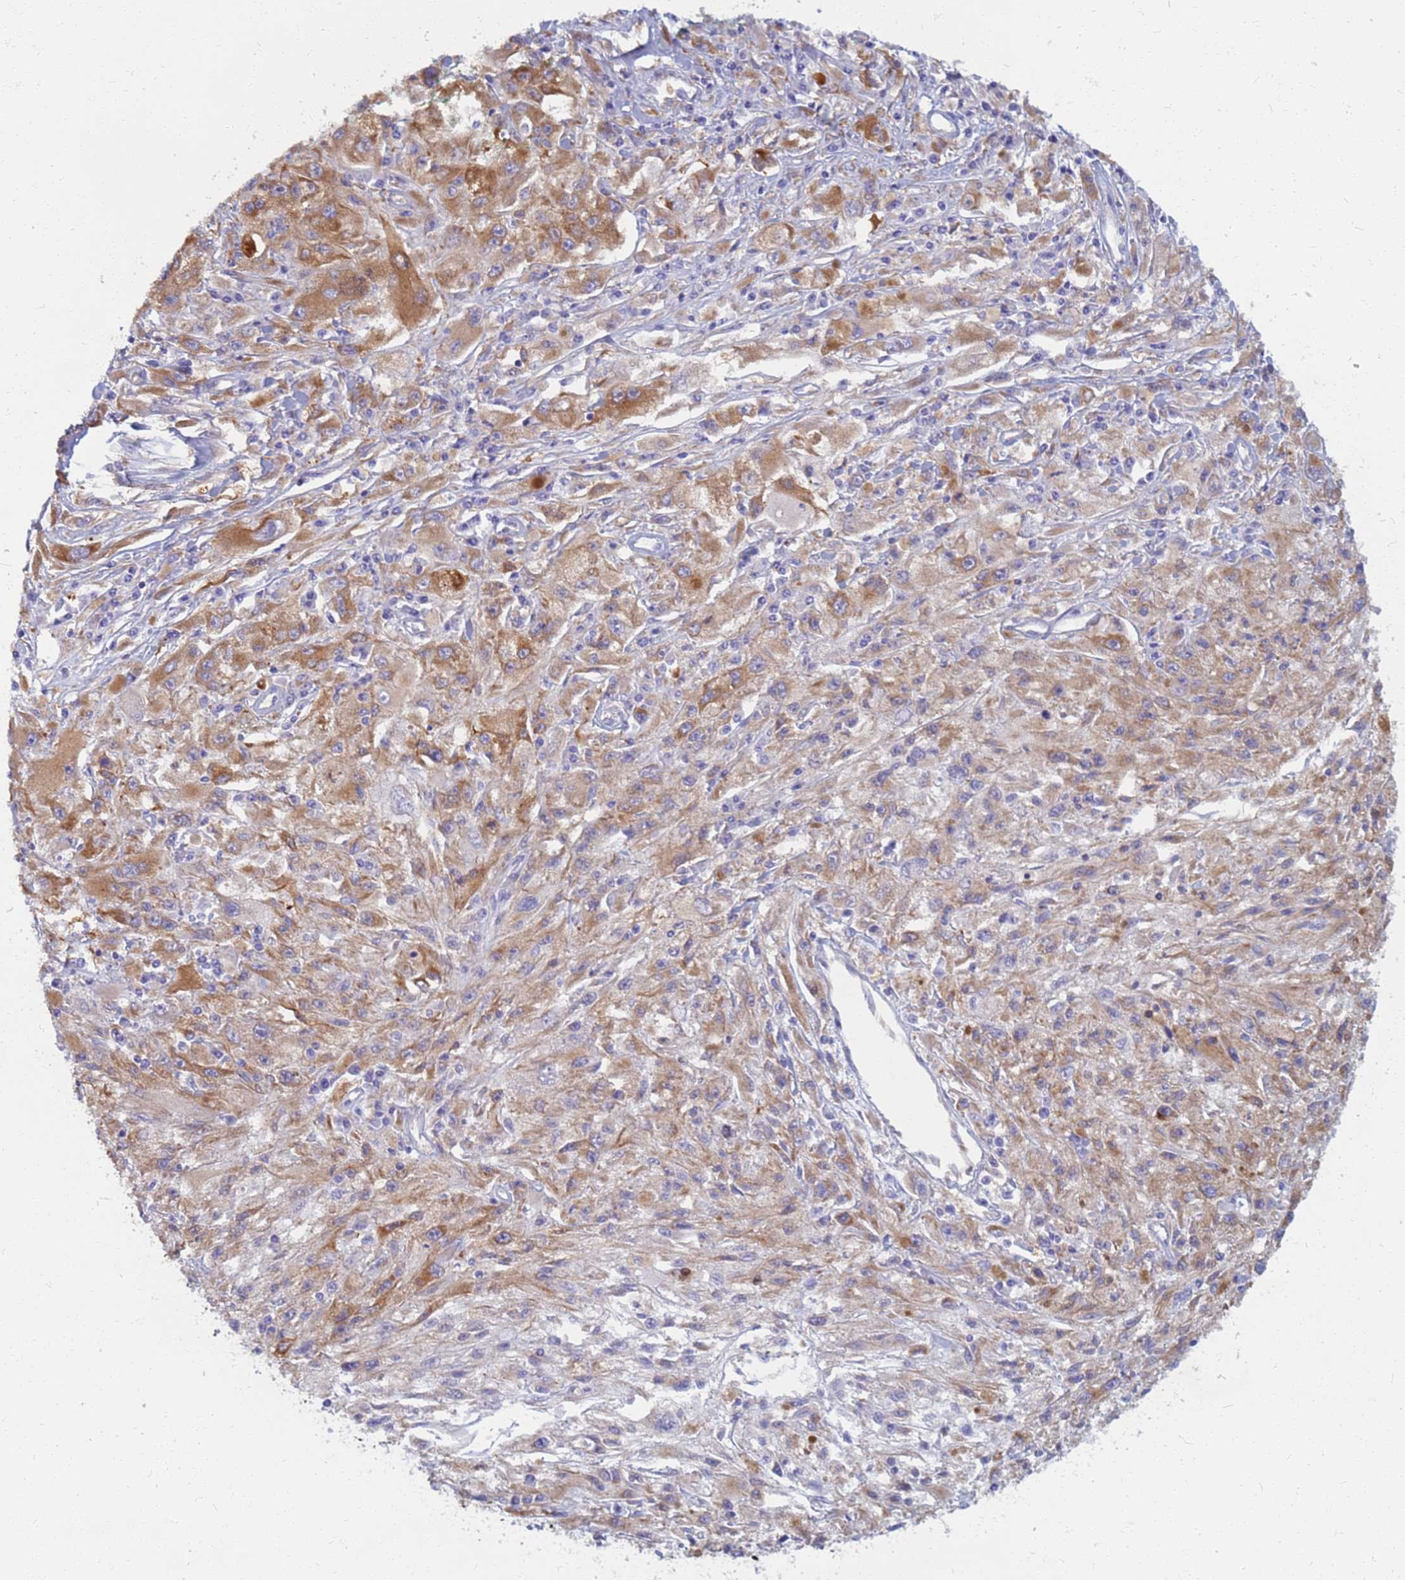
{"staining": {"intensity": "moderate", "quantity": "25%-75%", "location": "cytoplasmic/membranous"}, "tissue": "melanoma", "cell_type": "Tumor cells", "image_type": "cancer", "snomed": [{"axis": "morphology", "description": "Malignant melanoma, Metastatic site"}, {"axis": "topography", "description": "Skin"}], "caption": "Protein analysis of malignant melanoma (metastatic site) tissue reveals moderate cytoplasmic/membranous expression in about 25%-75% of tumor cells.", "gene": "EEA1", "patient": {"sex": "male", "age": 53}}